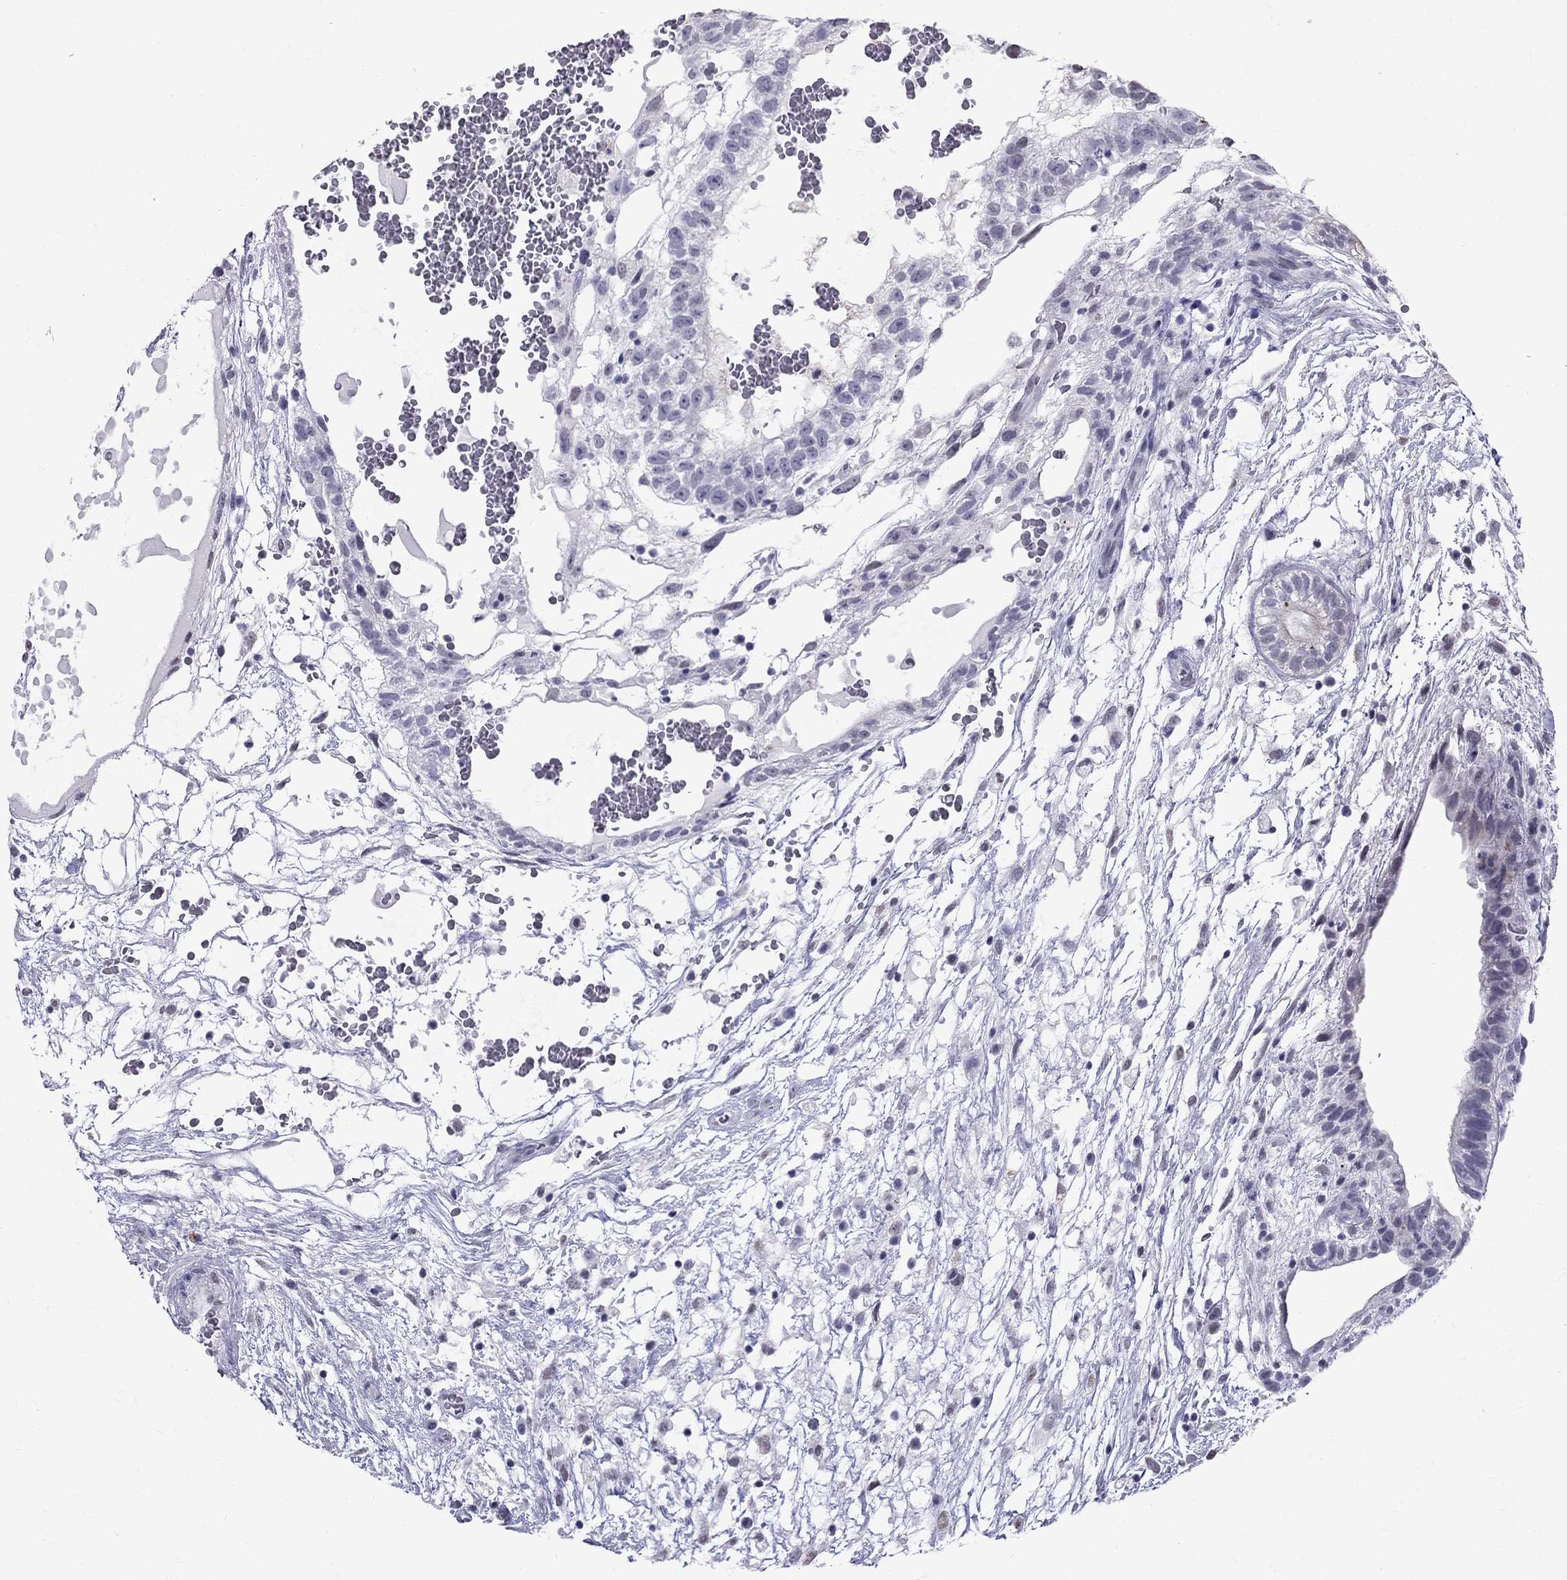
{"staining": {"intensity": "negative", "quantity": "none", "location": "none"}, "tissue": "testis cancer", "cell_type": "Tumor cells", "image_type": "cancer", "snomed": [{"axis": "morphology", "description": "Normal tissue, NOS"}, {"axis": "morphology", "description": "Carcinoma, Embryonal, NOS"}, {"axis": "topography", "description": "Testis"}], "caption": "A photomicrograph of human testis cancer is negative for staining in tumor cells.", "gene": "MUC15", "patient": {"sex": "male", "age": 32}}